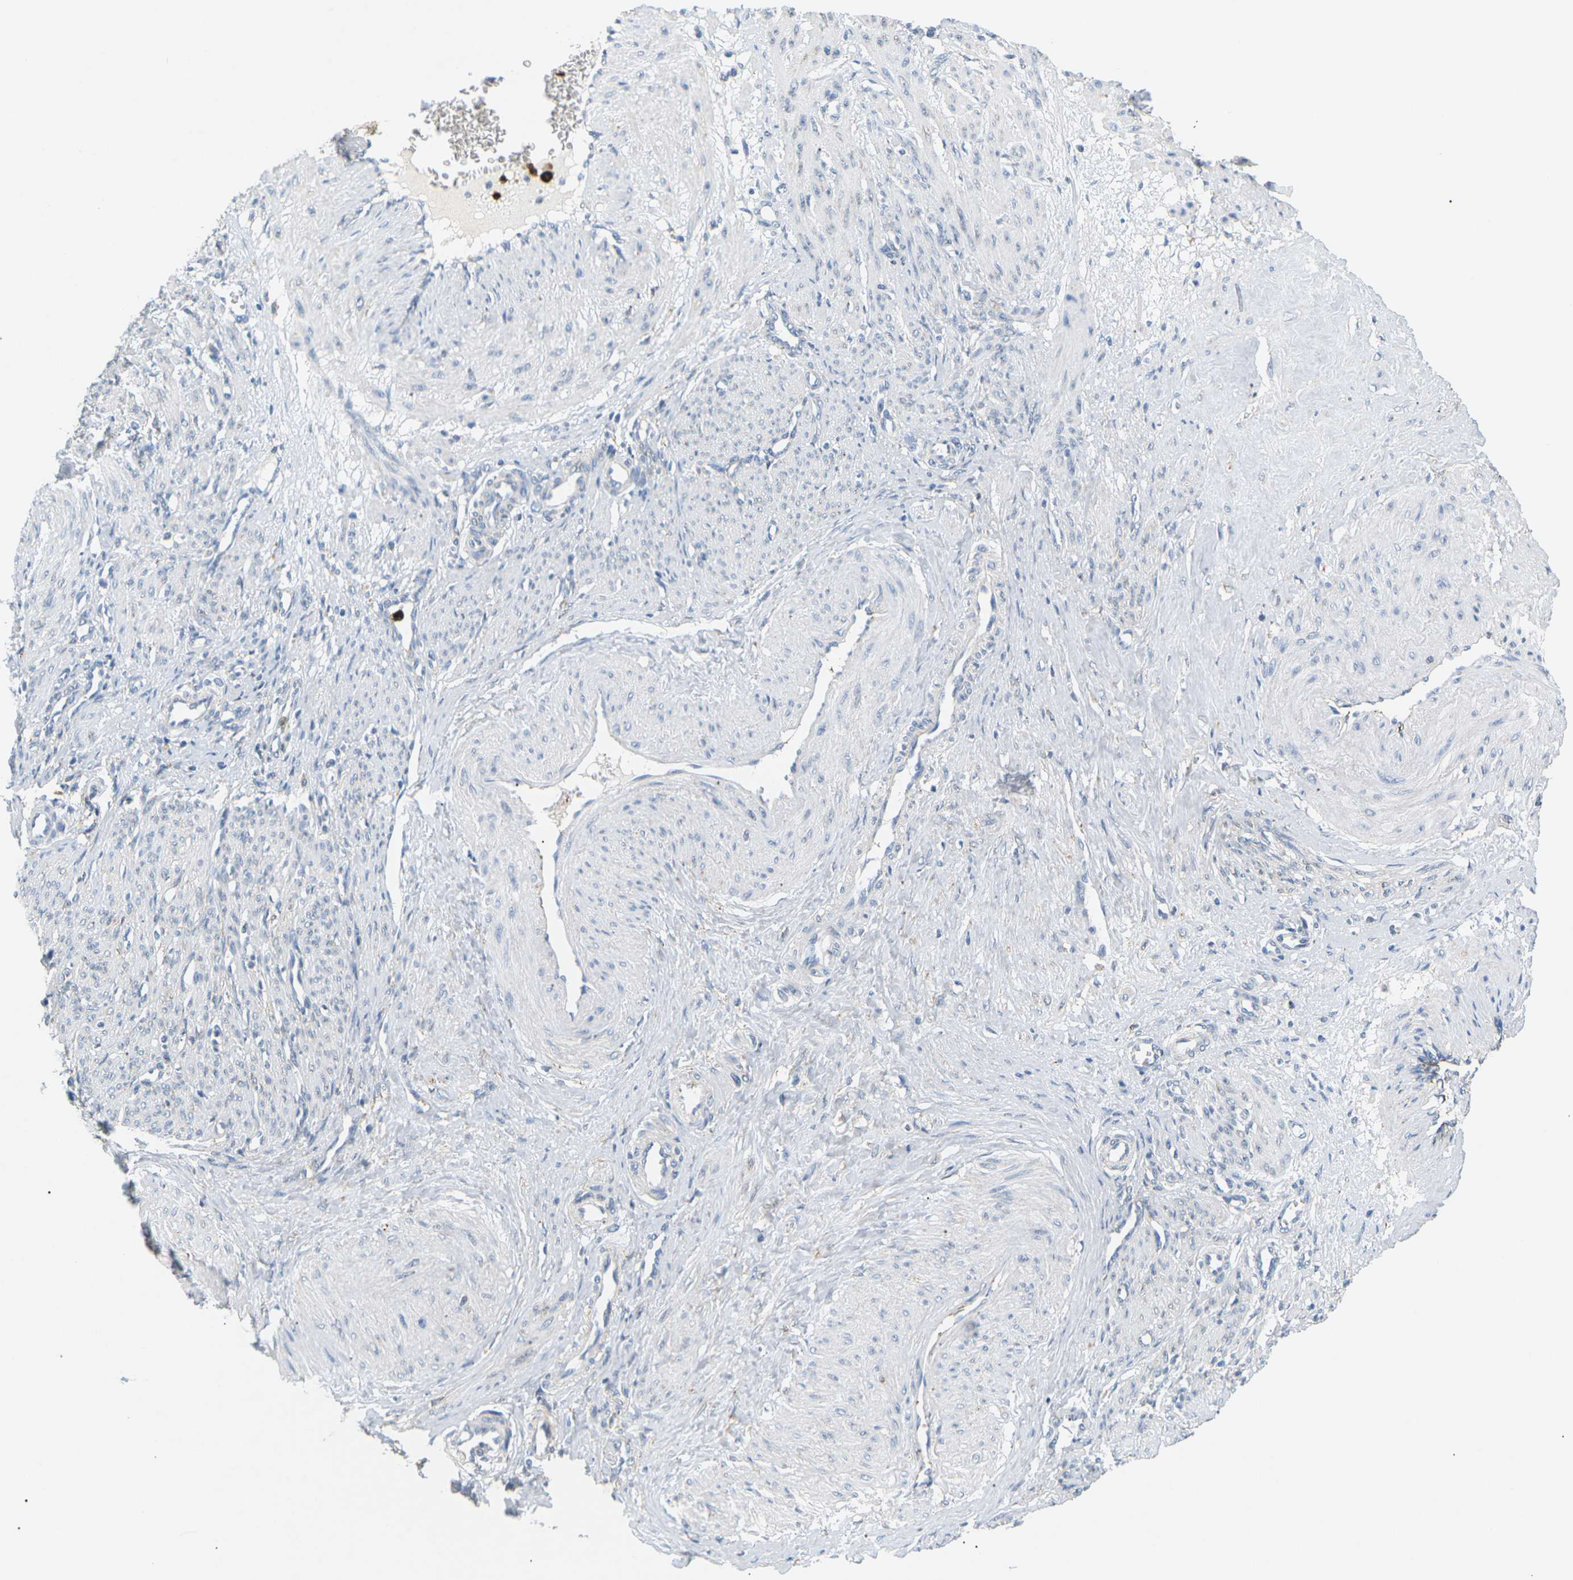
{"staining": {"intensity": "negative", "quantity": "none", "location": "none"}, "tissue": "smooth muscle", "cell_type": "Smooth muscle cells", "image_type": "normal", "snomed": [{"axis": "morphology", "description": "Normal tissue, NOS"}, {"axis": "topography", "description": "Endometrium"}], "caption": "Smooth muscle cells are negative for protein expression in normal human smooth muscle. (DAB (3,3'-diaminobenzidine) immunohistochemistry, high magnification).", "gene": "ADM", "patient": {"sex": "female", "age": 33}}